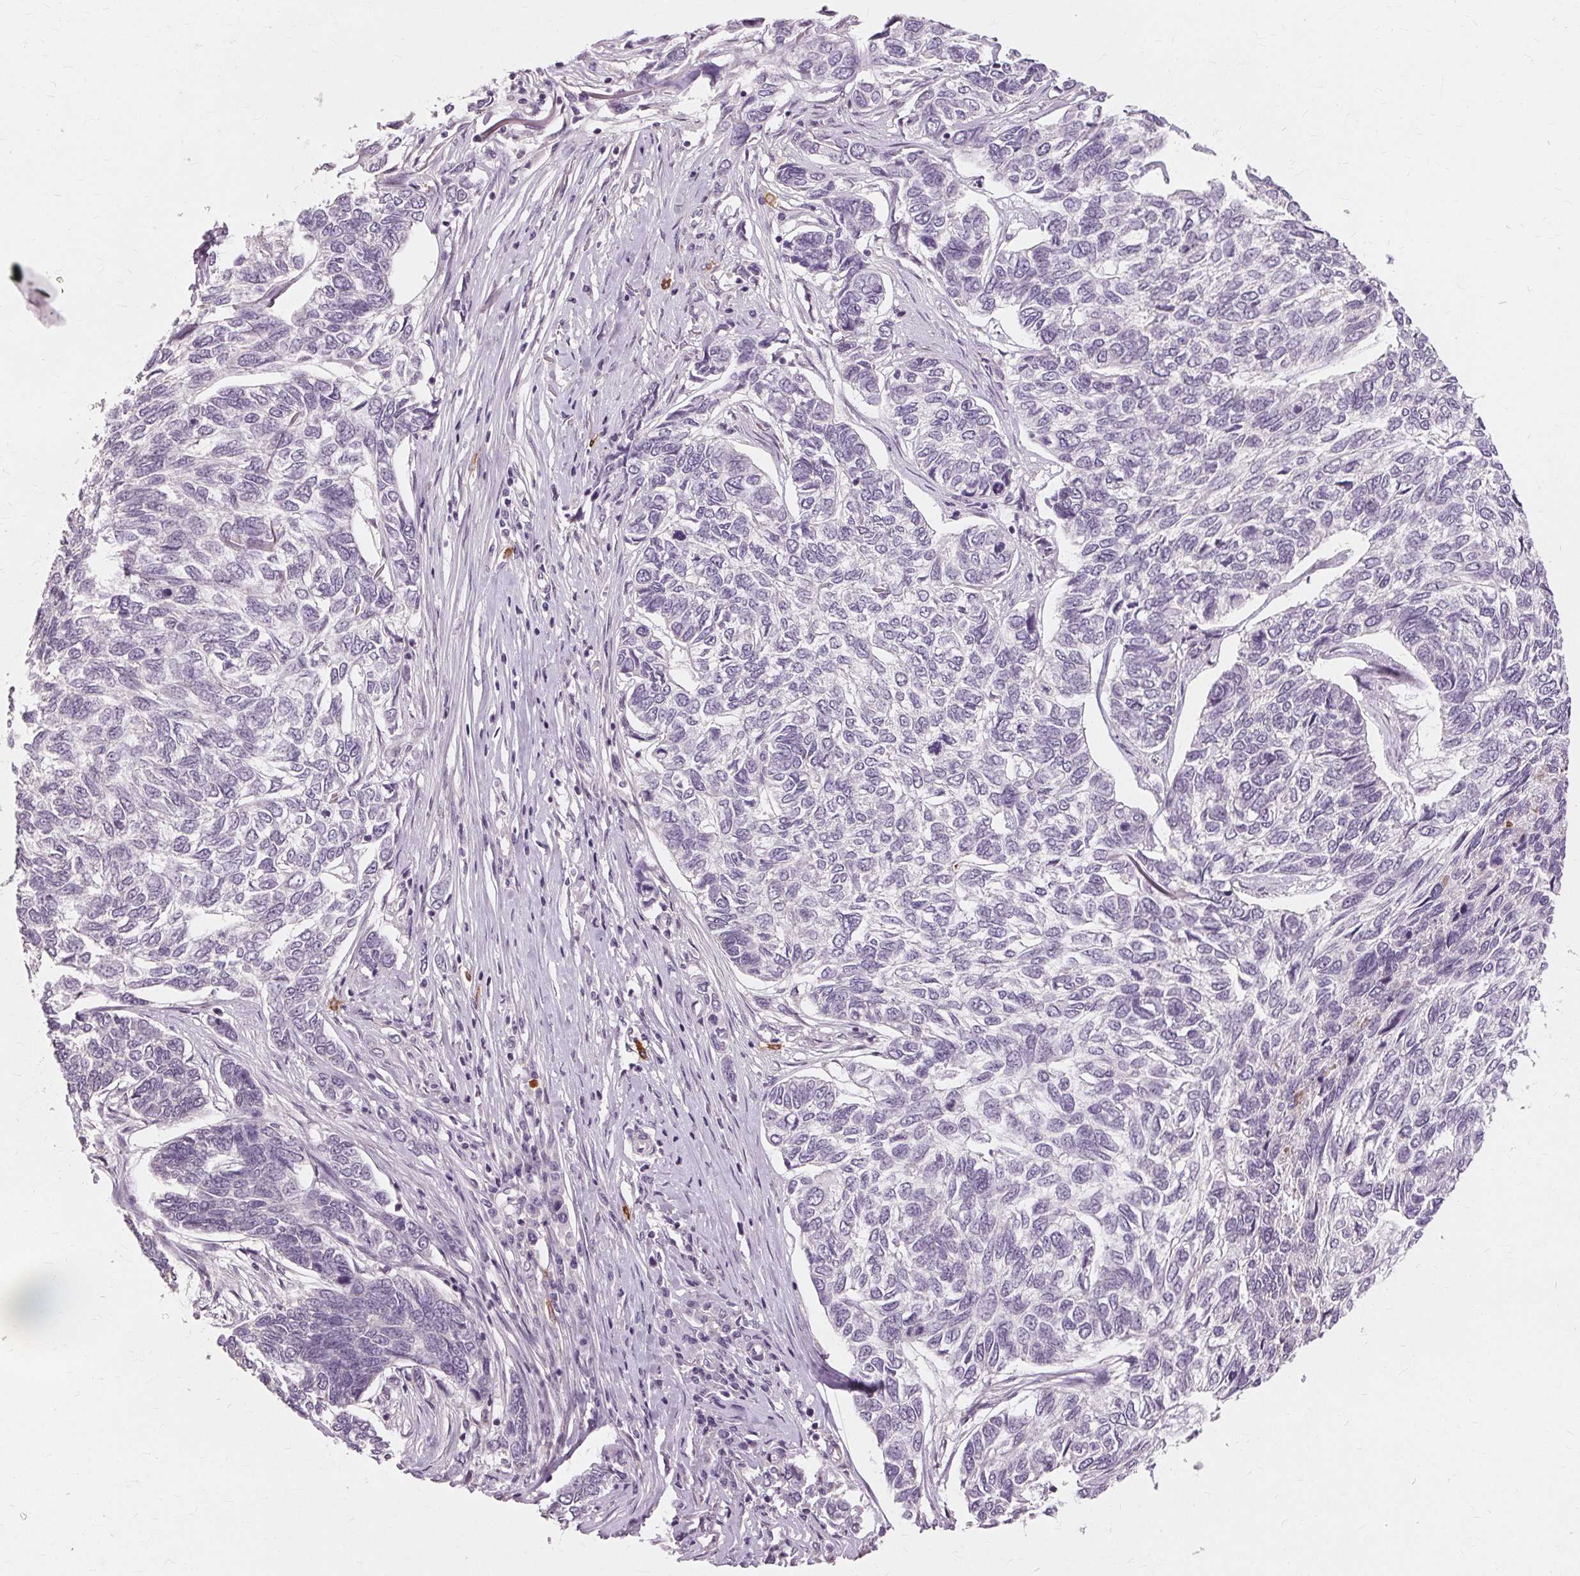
{"staining": {"intensity": "negative", "quantity": "none", "location": "none"}, "tissue": "skin cancer", "cell_type": "Tumor cells", "image_type": "cancer", "snomed": [{"axis": "morphology", "description": "Basal cell carcinoma"}, {"axis": "topography", "description": "Skin"}], "caption": "IHC photomicrograph of neoplastic tissue: basal cell carcinoma (skin) stained with DAB (3,3'-diaminobenzidine) displays no significant protein expression in tumor cells.", "gene": "SIGLEC6", "patient": {"sex": "female", "age": 65}}